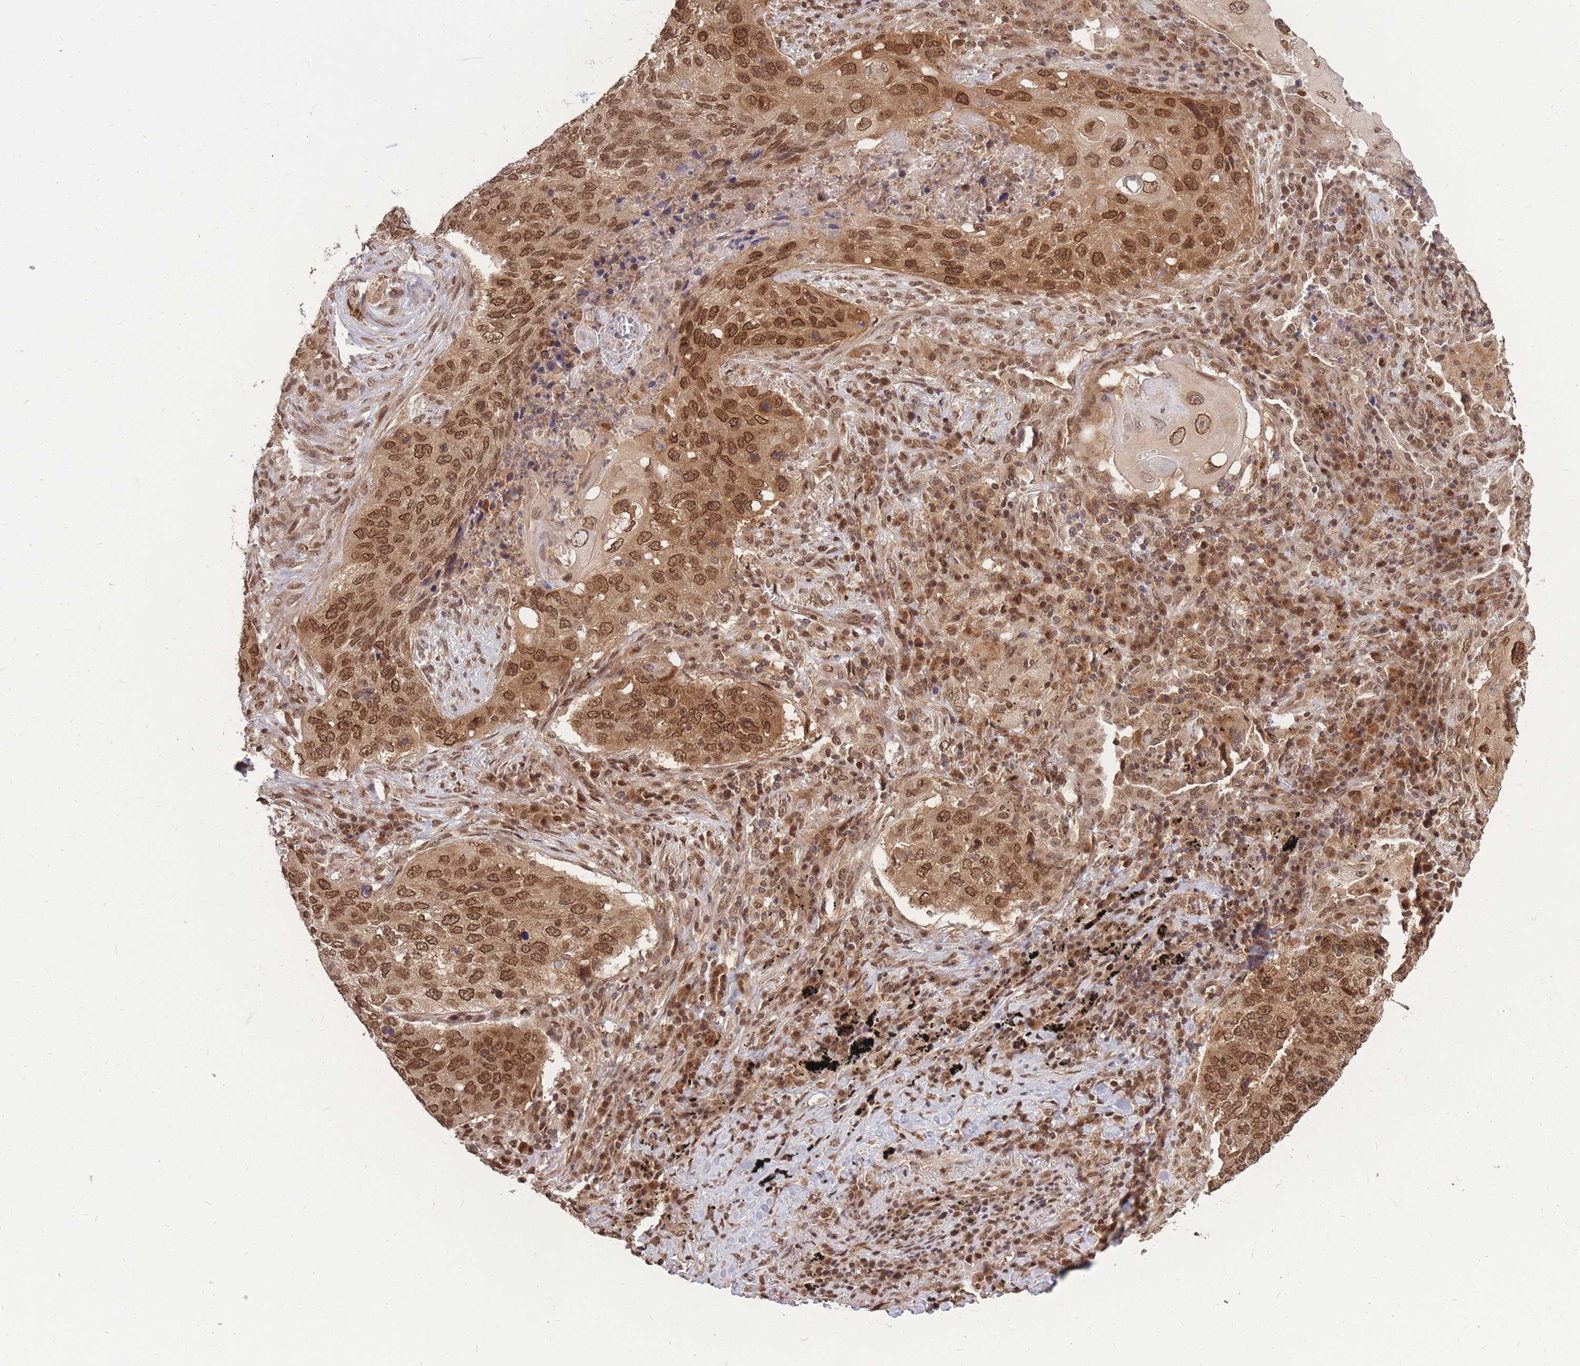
{"staining": {"intensity": "moderate", "quantity": ">75%", "location": "cytoplasmic/membranous,nuclear"}, "tissue": "lung cancer", "cell_type": "Tumor cells", "image_type": "cancer", "snomed": [{"axis": "morphology", "description": "Squamous cell carcinoma, NOS"}, {"axis": "topography", "description": "Lung"}], "caption": "Brown immunohistochemical staining in human lung squamous cell carcinoma exhibits moderate cytoplasmic/membranous and nuclear positivity in approximately >75% of tumor cells. Using DAB (3,3'-diaminobenzidine) (brown) and hematoxylin (blue) stains, captured at high magnification using brightfield microscopy.", "gene": "SRA1", "patient": {"sex": "female", "age": 63}}